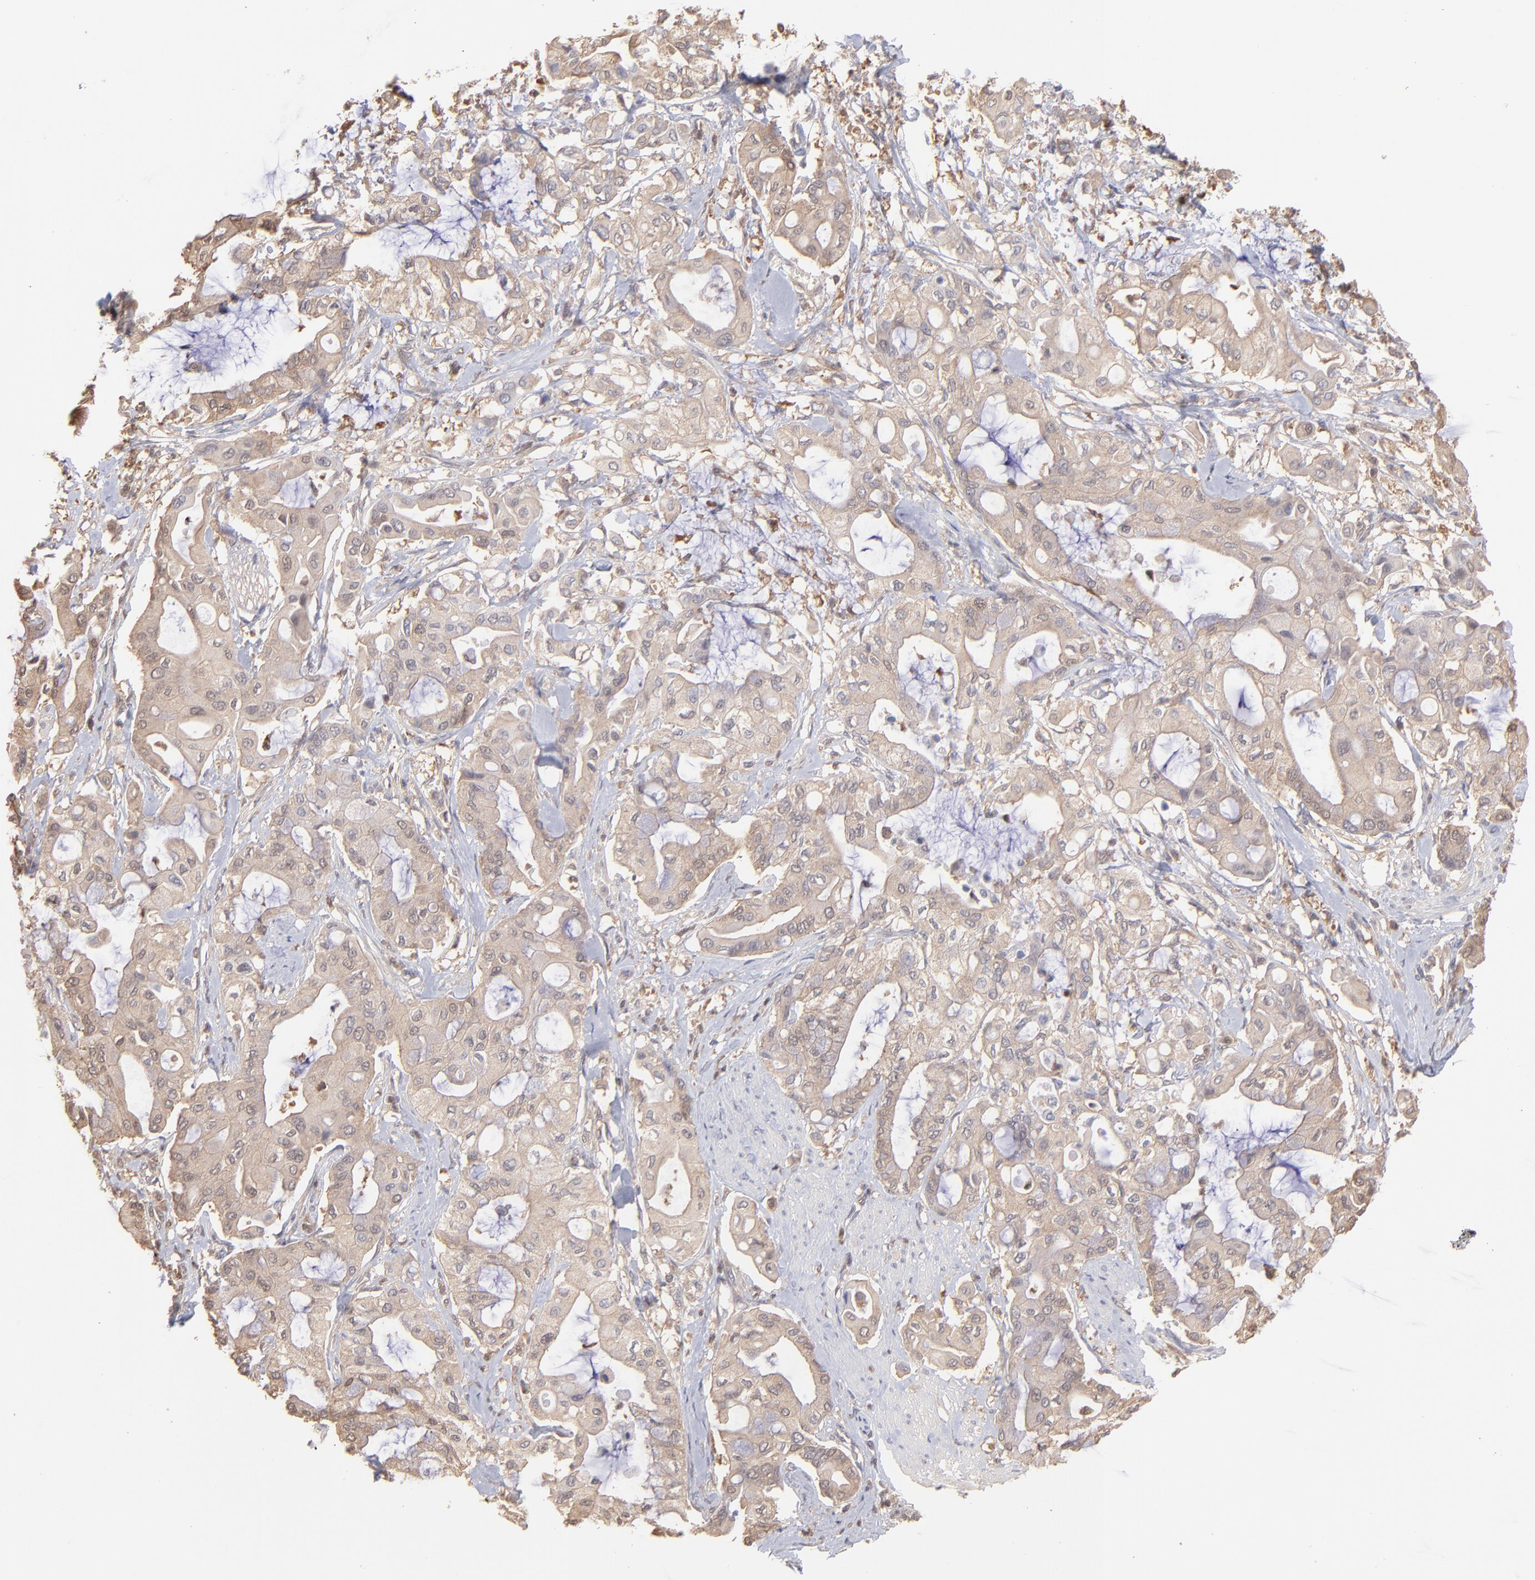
{"staining": {"intensity": "moderate", "quantity": ">75%", "location": "cytoplasmic/membranous"}, "tissue": "pancreatic cancer", "cell_type": "Tumor cells", "image_type": "cancer", "snomed": [{"axis": "morphology", "description": "Adenocarcinoma, NOS"}, {"axis": "morphology", "description": "Adenocarcinoma, metastatic, NOS"}, {"axis": "topography", "description": "Lymph node"}, {"axis": "topography", "description": "Pancreas"}, {"axis": "topography", "description": "Duodenum"}], "caption": "Adenocarcinoma (pancreatic) stained with IHC shows moderate cytoplasmic/membranous positivity in about >75% of tumor cells.", "gene": "MAP2K2", "patient": {"sex": "female", "age": 64}}